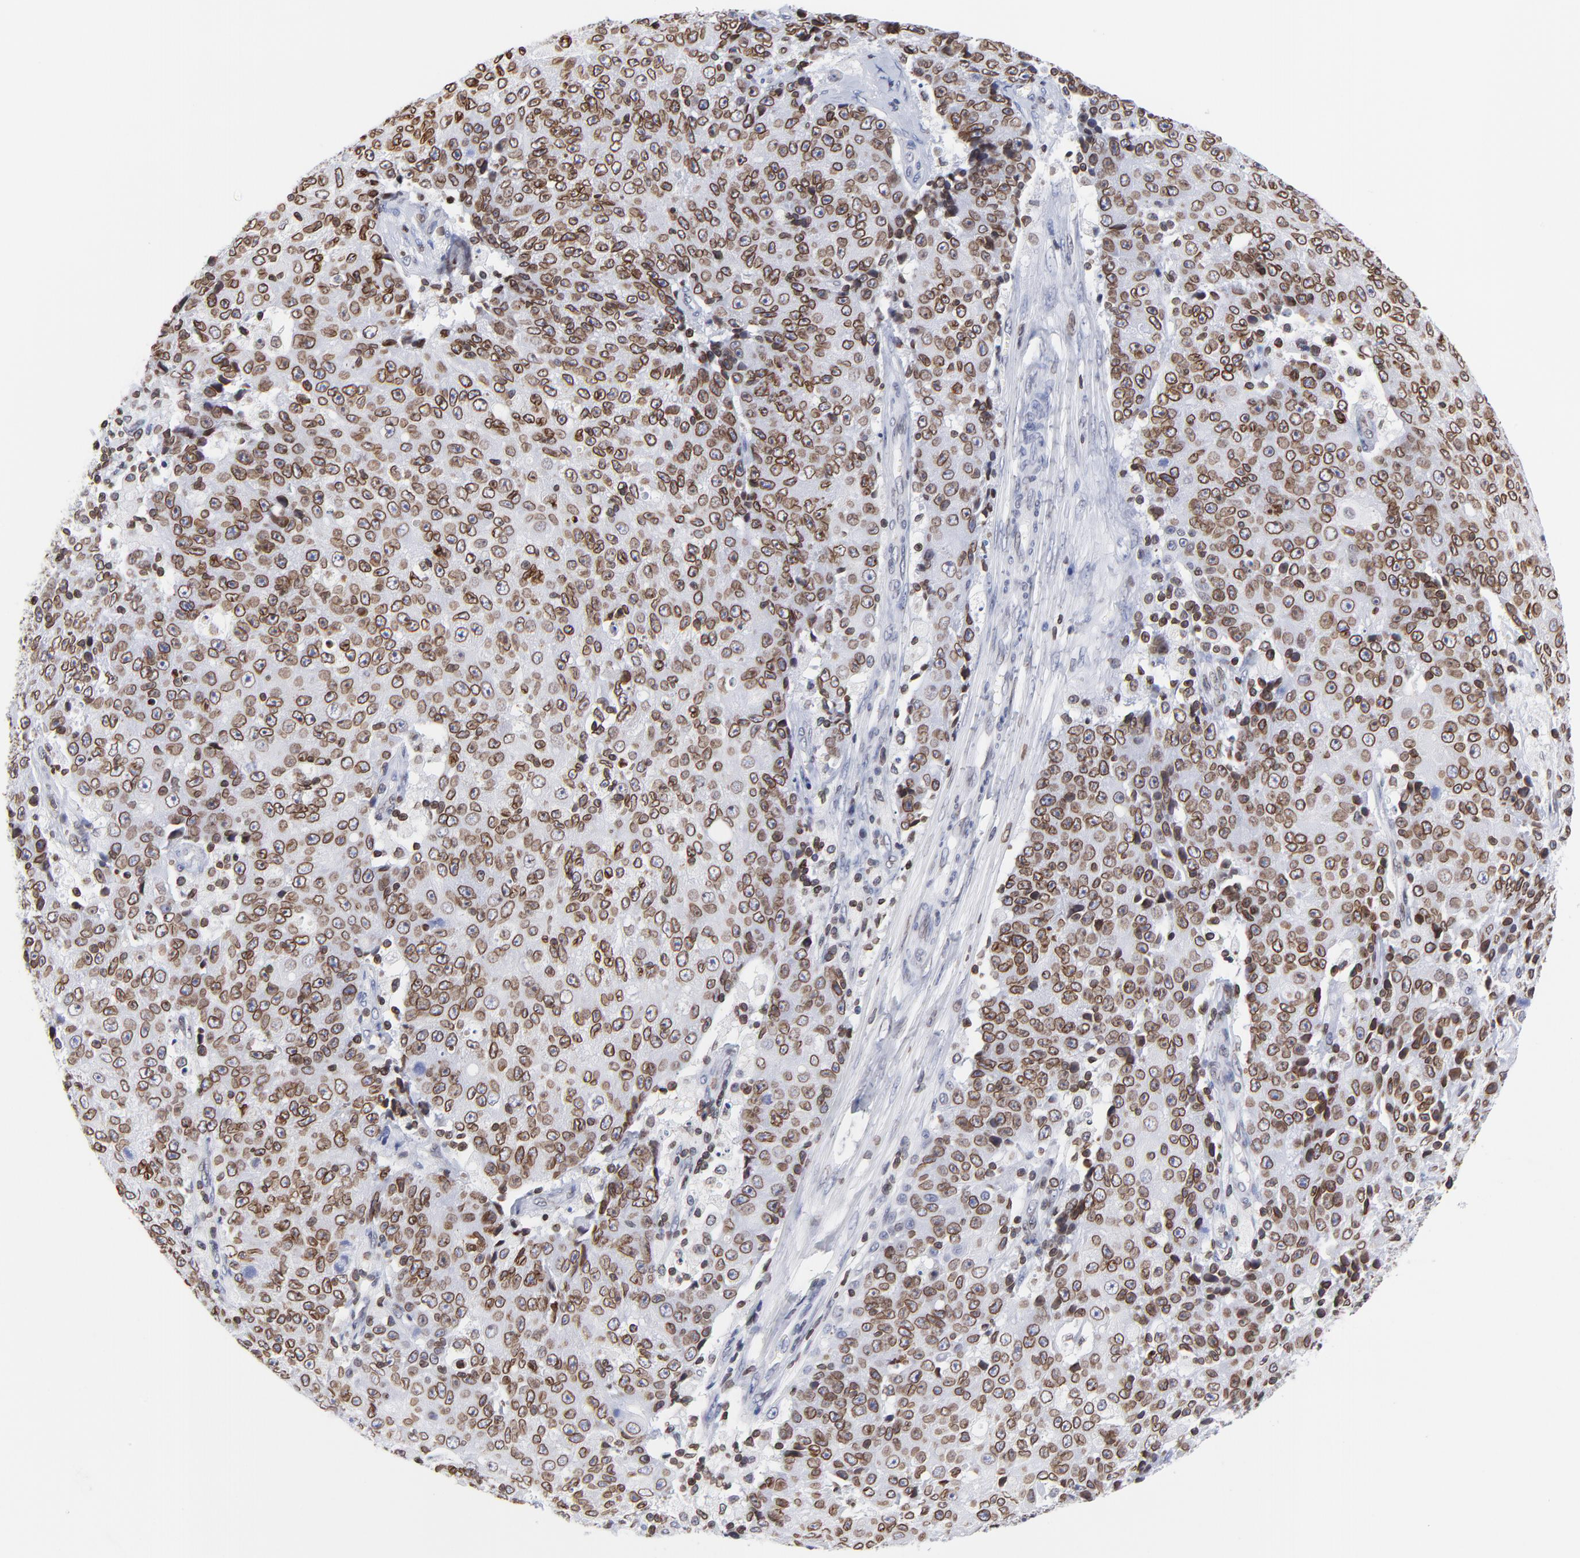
{"staining": {"intensity": "strong", "quantity": ">75%", "location": "cytoplasmic/membranous,nuclear"}, "tissue": "ovarian cancer", "cell_type": "Tumor cells", "image_type": "cancer", "snomed": [{"axis": "morphology", "description": "Carcinoma, endometroid"}, {"axis": "topography", "description": "Ovary"}], "caption": "Protein staining of ovarian cancer tissue reveals strong cytoplasmic/membranous and nuclear expression in about >75% of tumor cells. The staining is performed using DAB brown chromogen to label protein expression. The nuclei are counter-stained blue using hematoxylin.", "gene": "THAP7", "patient": {"sex": "female", "age": 42}}